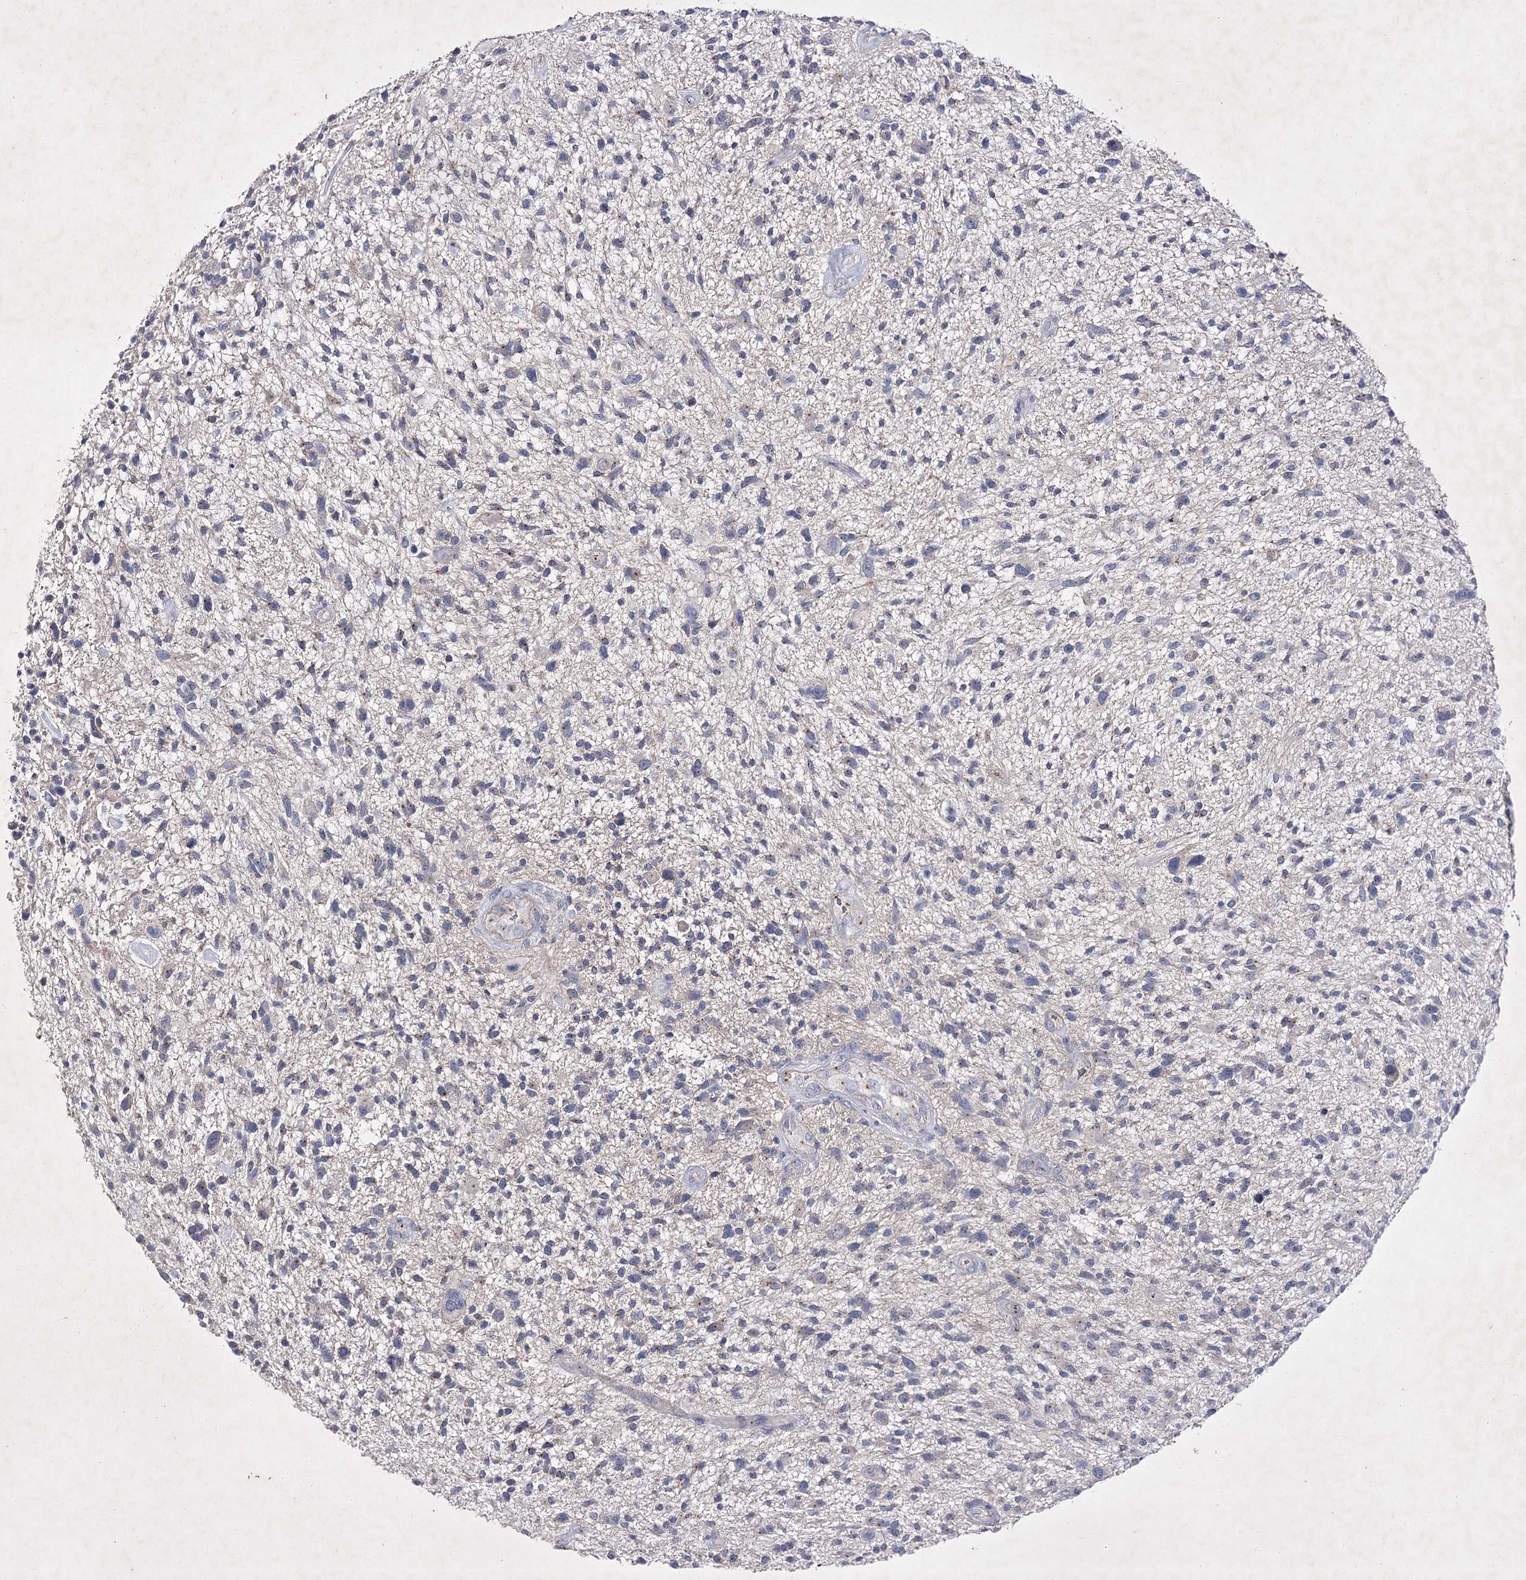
{"staining": {"intensity": "negative", "quantity": "none", "location": "none"}, "tissue": "glioma", "cell_type": "Tumor cells", "image_type": "cancer", "snomed": [{"axis": "morphology", "description": "Glioma, malignant, High grade"}, {"axis": "topography", "description": "Brain"}], "caption": "DAB (3,3'-diaminobenzidine) immunohistochemical staining of human high-grade glioma (malignant) displays no significant expression in tumor cells.", "gene": "COX15", "patient": {"sex": "male", "age": 47}}